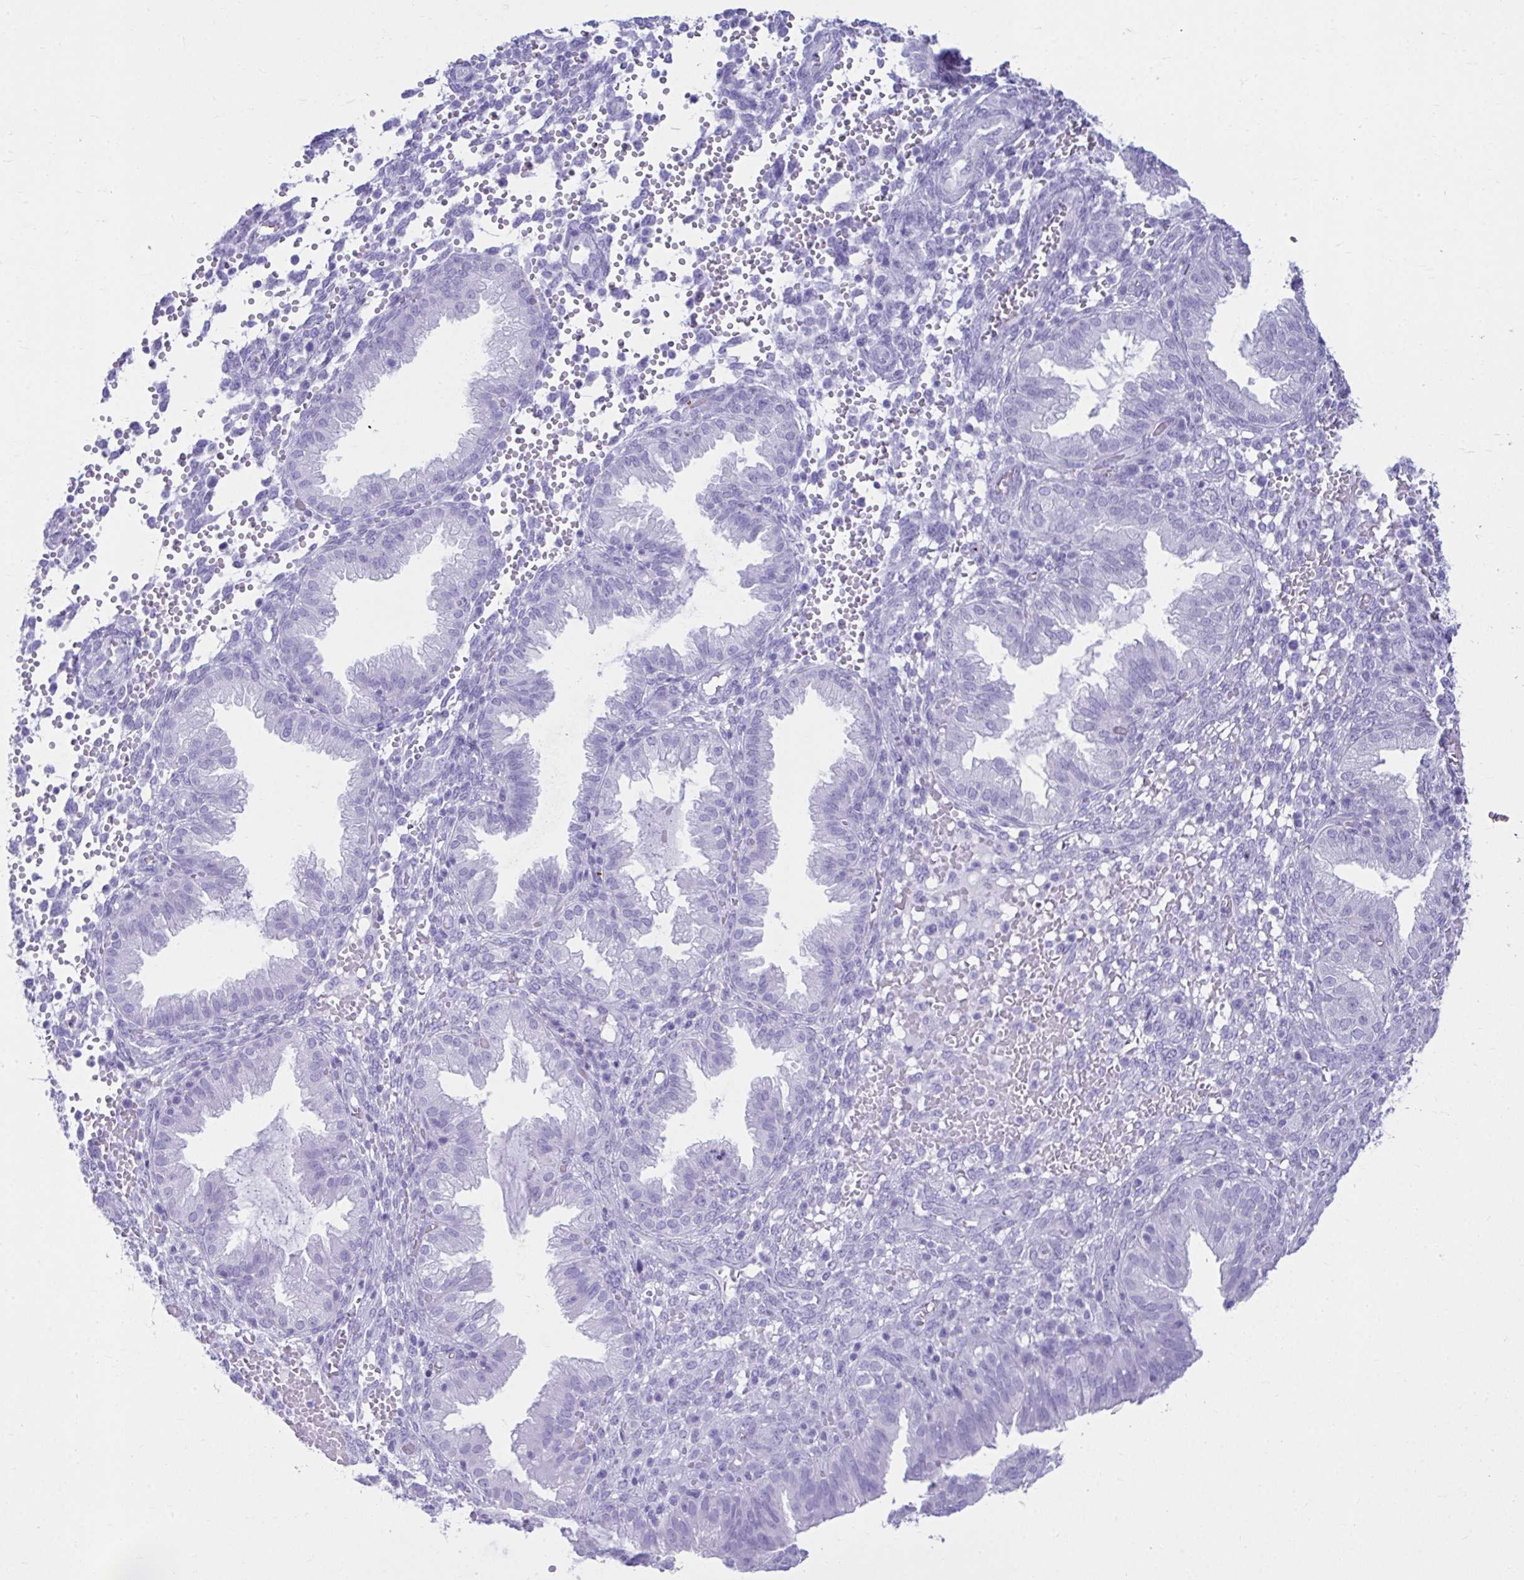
{"staining": {"intensity": "negative", "quantity": "none", "location": "none"}, "tissue": "endometrium", "cell_type": "Cells in endometrial stroma", "image_type": "normal", "snomed": [{"axis": "morphology", "description": "Normal tissue, NOS"}, {"axis": "topography", "description": "Endometrium"}], "caption": "Immunohistochemical staining of unremarkable human endometrium shows no significant staining in cells in endometrial stroma. Nuclei are stained in blue.", "gene": "ATP4B", "patient": {"sex": "female", "age": 33}}